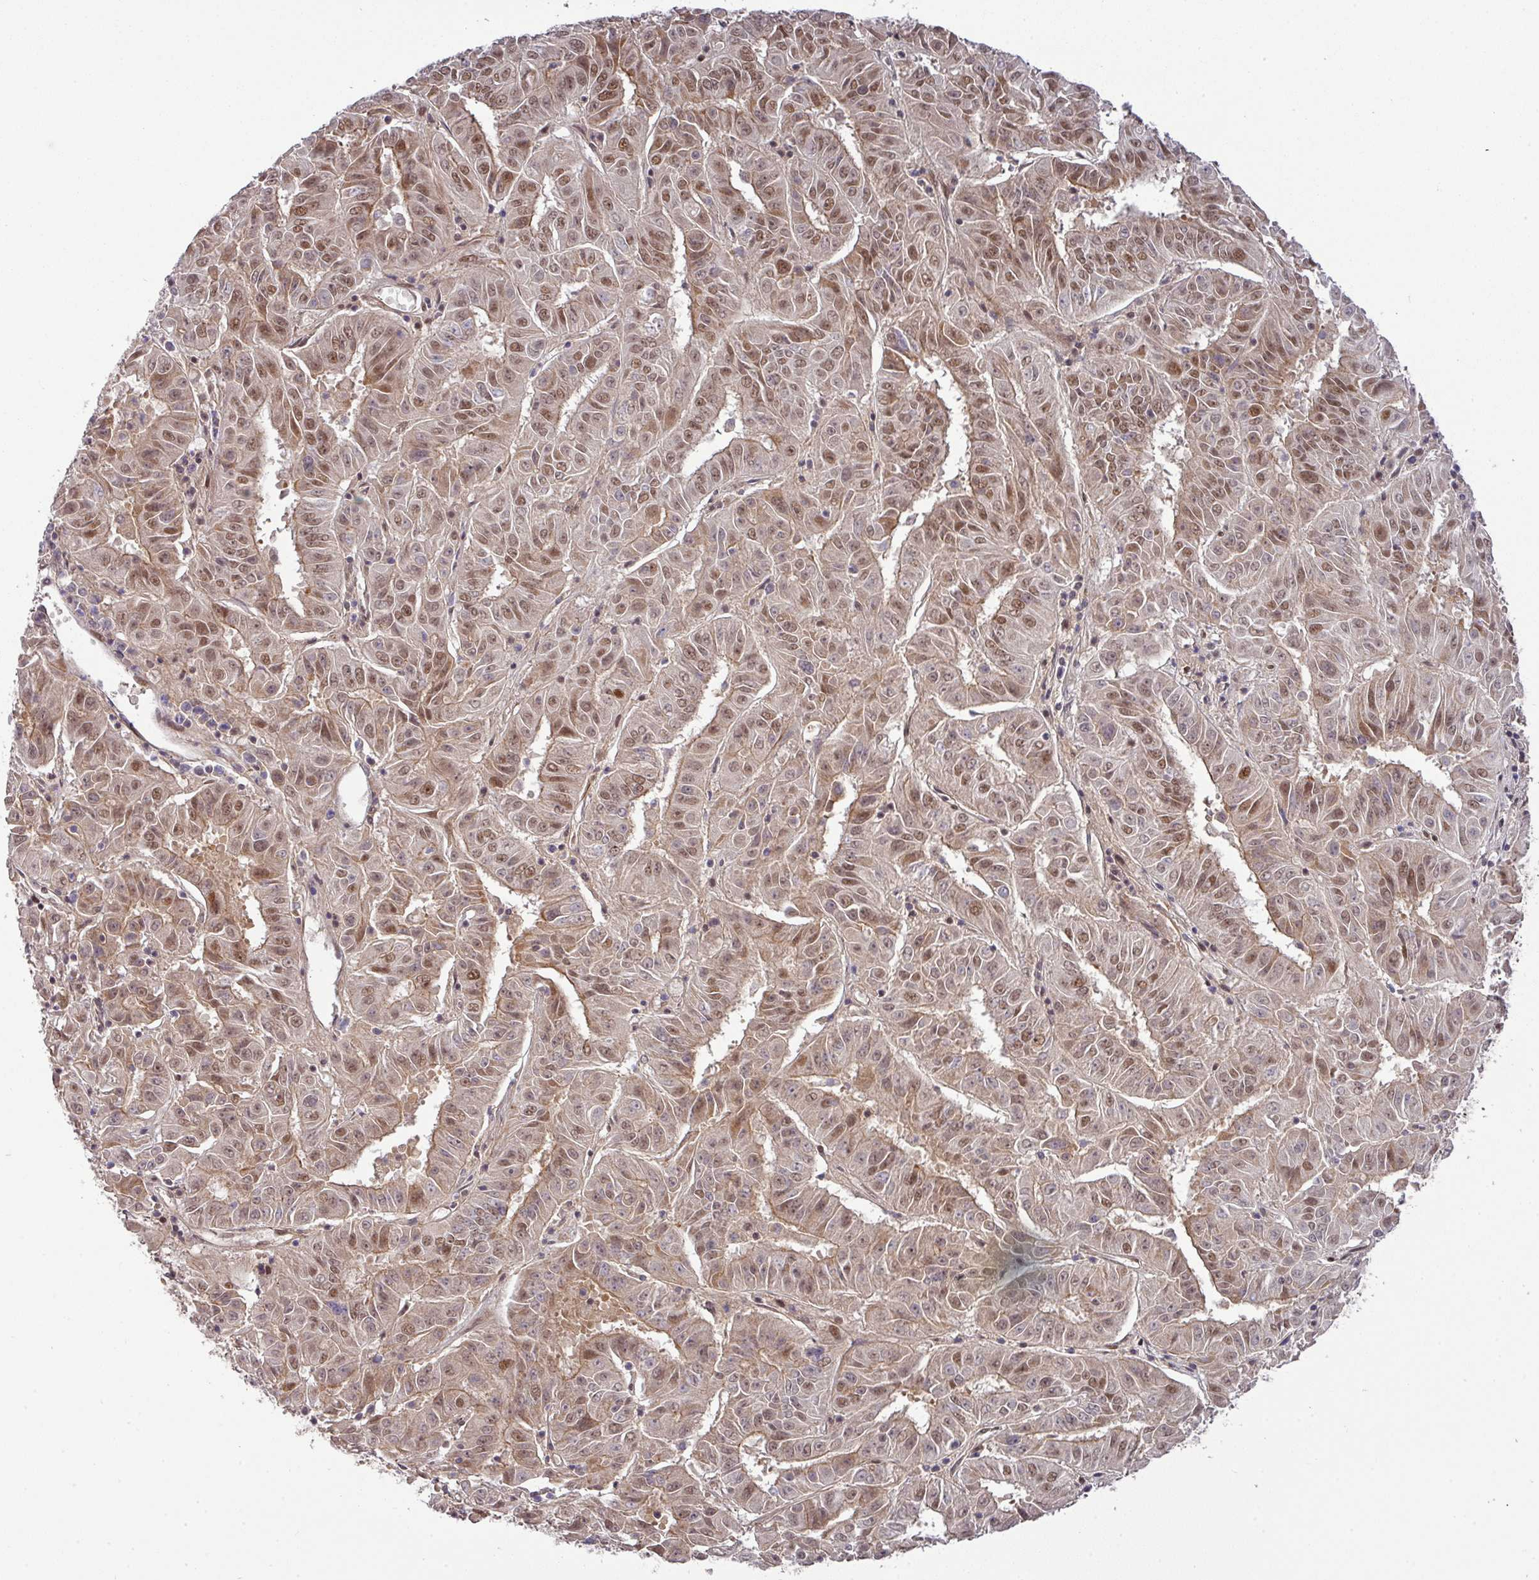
{"staining": {"intensity": "moderate", "quantity": "25%-75%", "location": "cytoplasmic/membranous,nuclear"}, "tissue": "pancreatic cancer", "cell_type": "Tumor cells", "image_type": "cancer", "snomed": [{"axis": "morphology", "description": "Adenocarcinoma, NOS"}, {"axis": "topography", "description": "Pancreas"}], "caption": "Immunohistochemistry histopathology image of neoplastic tissue: human pancreatic cancer stained using immunohistochemistry demonstrates medium levels of moderate protein expression localized specifically in the cytoplasmic/membranous and nuclear of tumor cells, appearing as a cytoplasmic/membranous and nuclear brown color.", "gene": "CIC", "patient": {"sex": "male", "age": 63}}